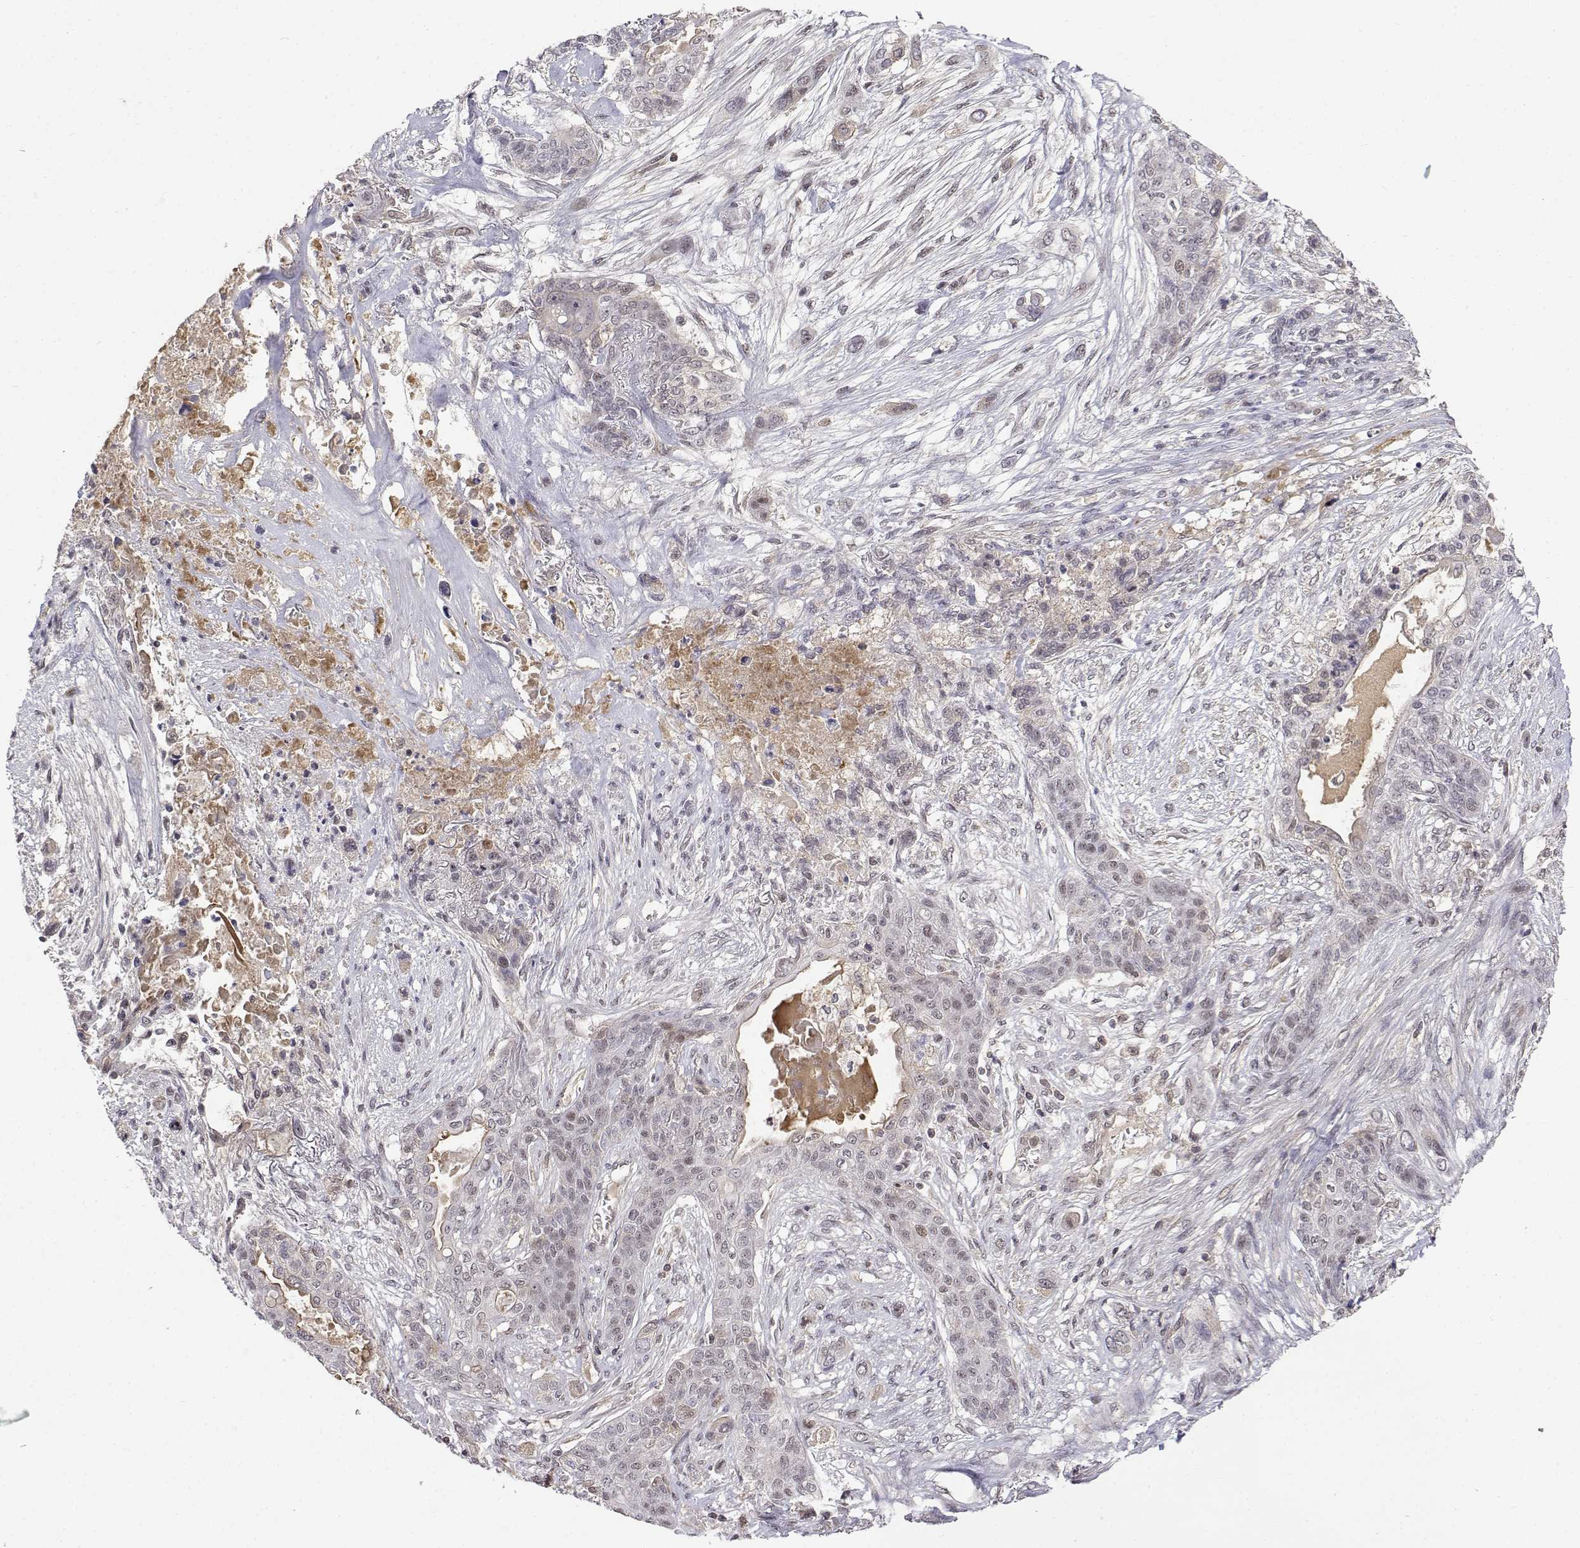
{"staining": {"intensity": "weak", "quantity": "25%-75%", "location": "nuclear"}, "tissue": "lung cancer", "cell_type": "Tumor cells", "image_type": "cancer", "snomed": [{"axis": "morphology", "description": "Squamous cell carcinoma, NOS"}, {"axis": "topography", "description": "Lung"}], "caption": "Lung cancer (squamous cell carcinoma) stained with a brown dye demonstrates weak nuclear positive positivity in about 25%-75% of tumor cells.", "gene": "ITGA7", "patient": {"sex": "female", "age": 70}}